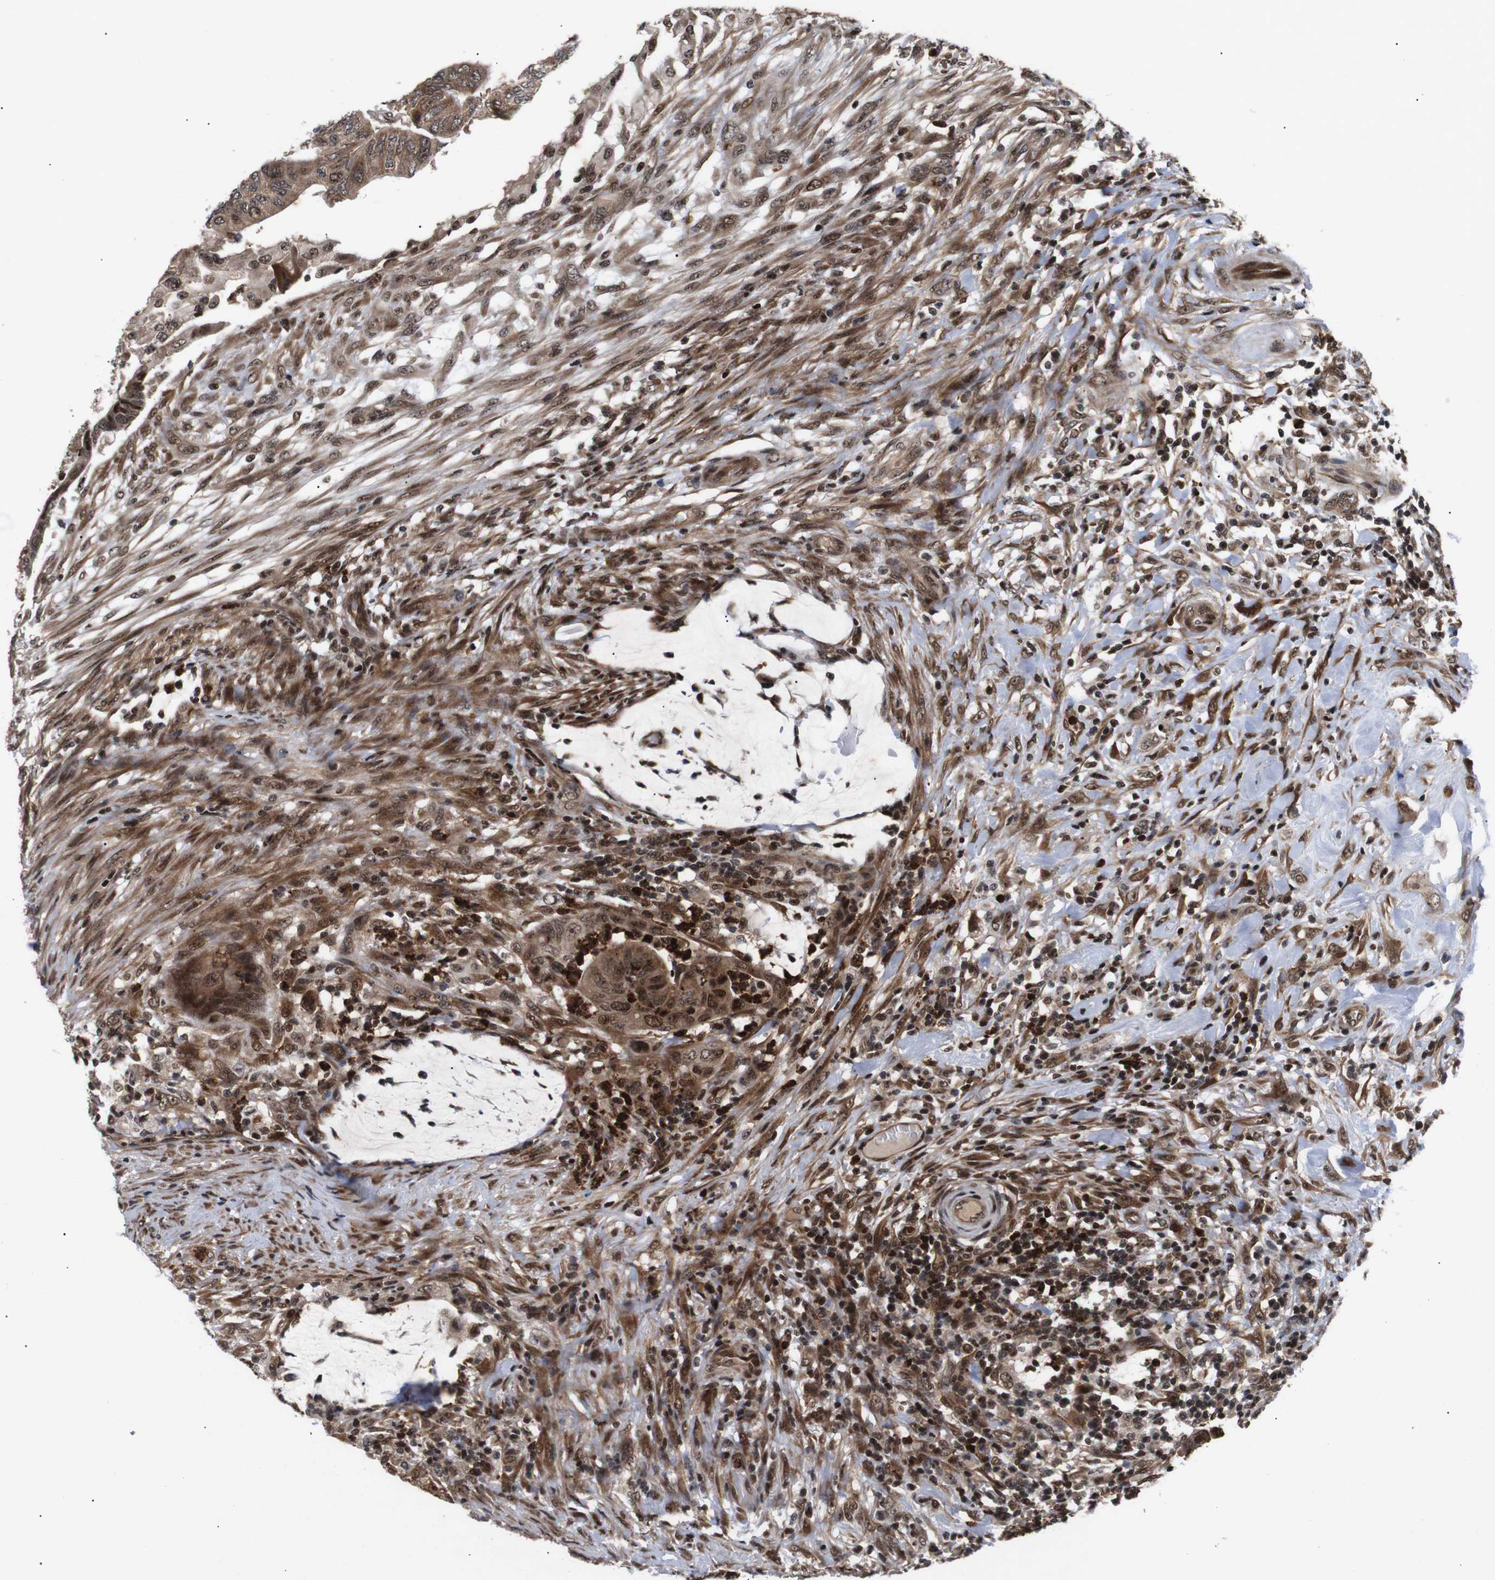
{"staining": {"intensity": "moderate", "quantity": ">75%", "location": "cytoplasmic/membranous,nuclear"}, "tissue": "colorectal cancer", "cell_type": "Tumor cells", "image_type": "cancer", "snomed": [{"axis": "morphology", "description": "Normal tissue, NOS"}, {"axis": "morphology", "description": "Adenocarcinoma, NOS"}, {"axis": "topography", "description": "Rectum"}, {"axis": "topography", "description": "Peripheral nerve tissue"}], "caption": "Moderate cytoplasmic/membranous and nuclear positivity for a protein is appreciated in about >75% of tumor cells of colorectal adenocarcinoma using immunohistochemistry.", "gene": "KIF23", "patient": {"sex": "male", "age": 92}}